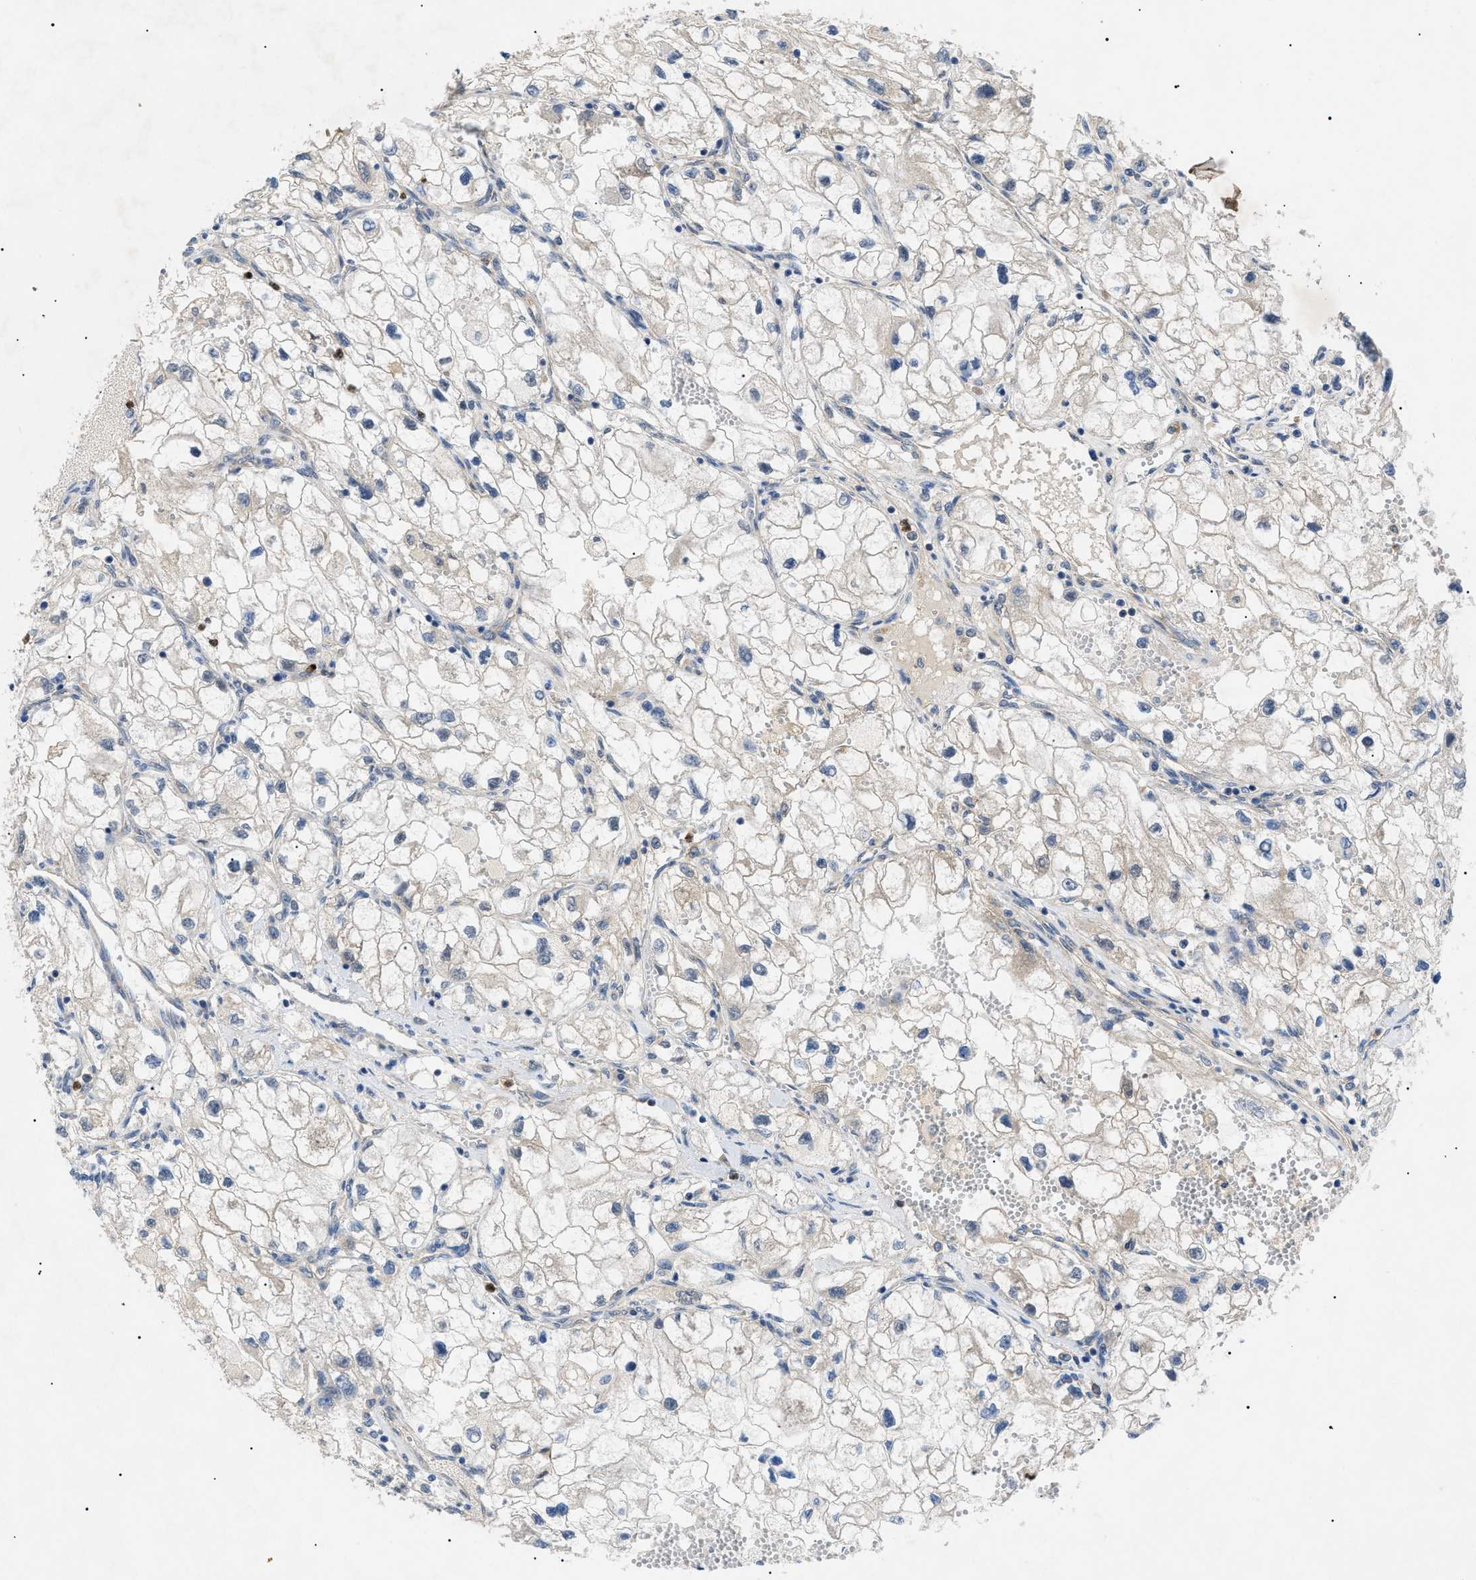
{"staining": {"intensity": "negative", "quantity": "none", "location": "none"}, "tissue": "renal cancer", "cell_type": "Tumor cells", "image_type": "cancer", "snomed": [{"axis": "morphology", "description": "Adenocarcinoma, NOS"}, {"axis": "topography", "description": "Kidney"}], "caption": "An immunohistochemistry (IHC) micrograph of adenocarcinoma (renal) is shown. There is no staining in tumor cells of adenocarcinoma (renal).", "gene": "RIPK1", "patient": {"sex": "female", "age": 70}}